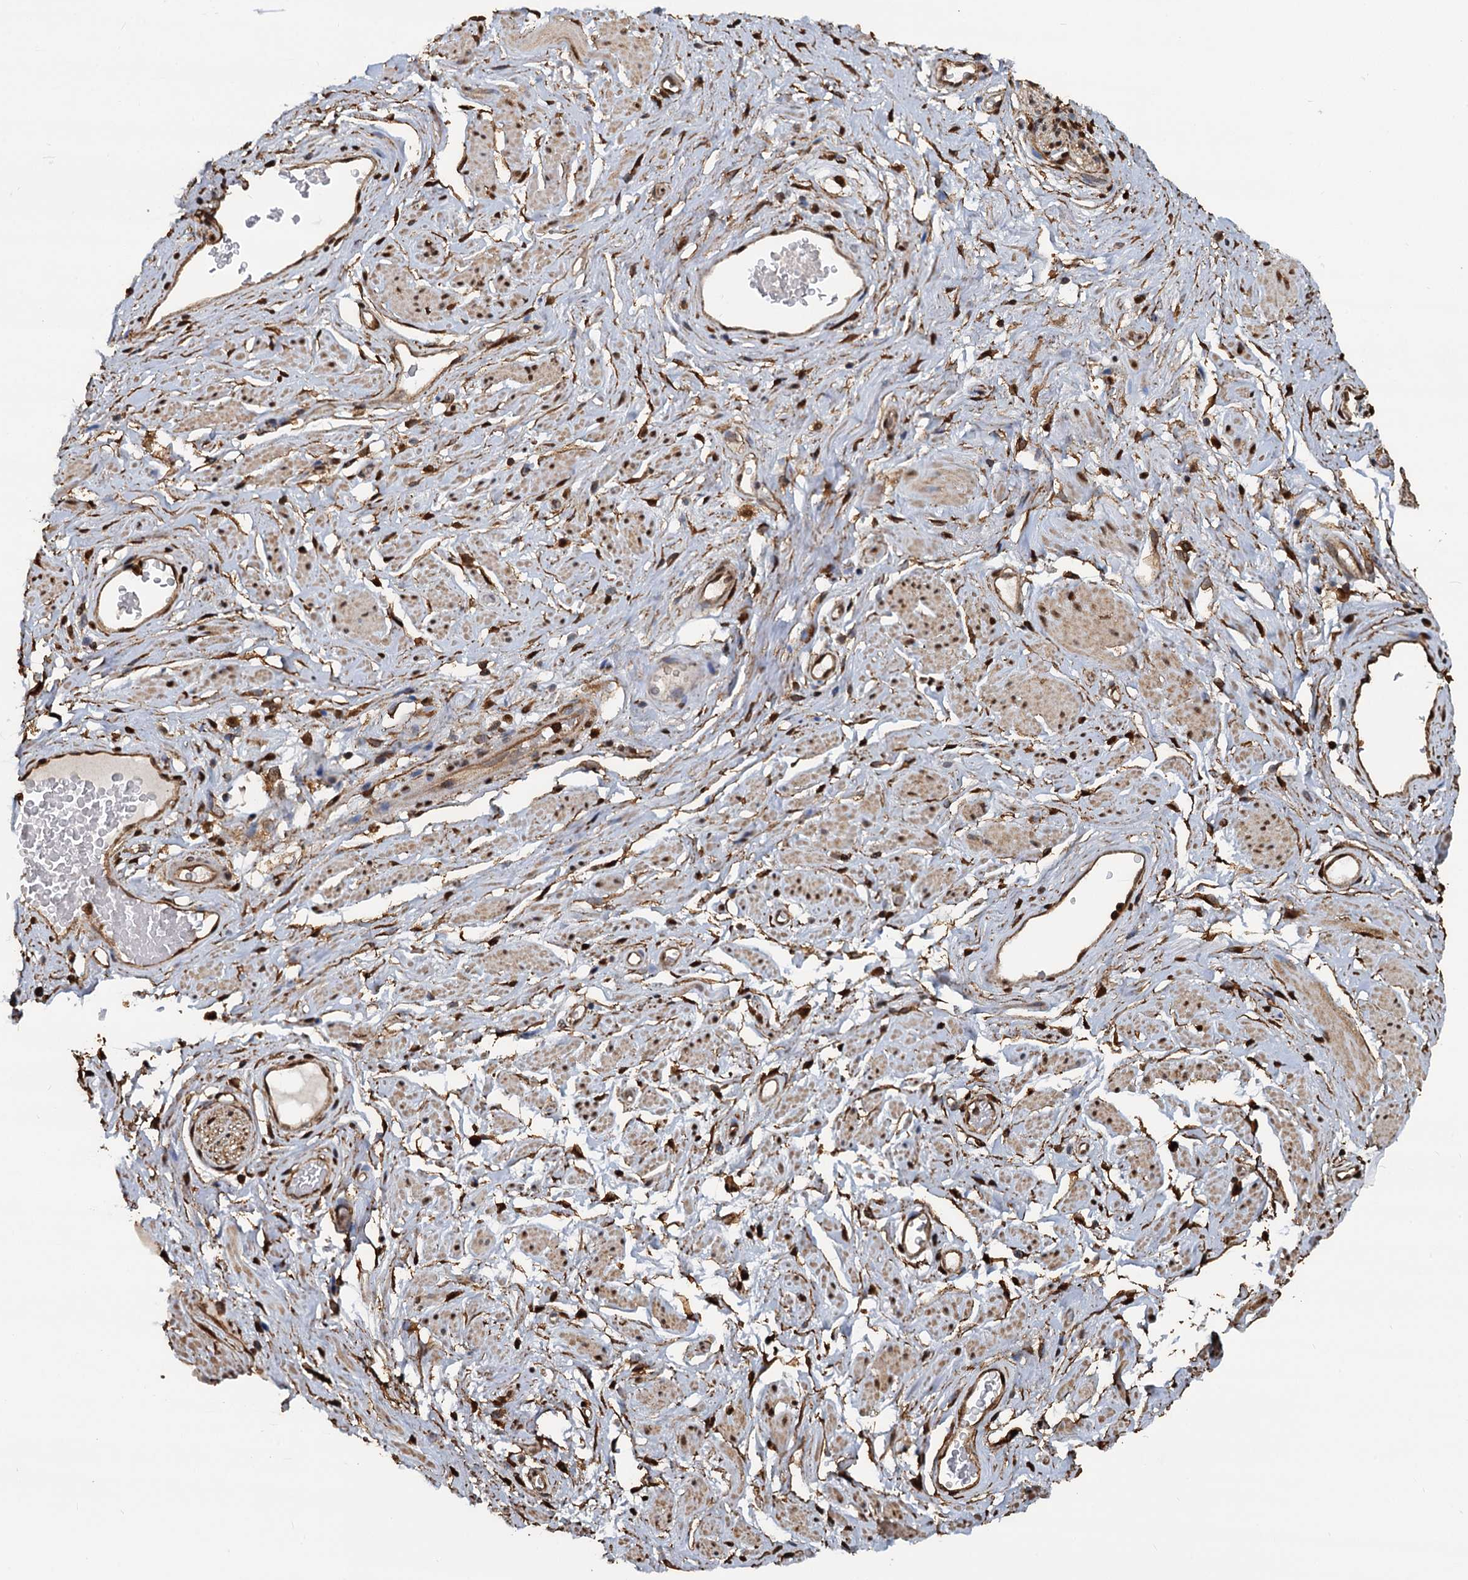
{"staining": {"intensity": "moderate", "quantity": ">75%", "location": "cytoplasmic/membranous"}, "tissue": "adipose tissue", "cell_type": "Adipocytes", "image_type": "normal", "snomed": [{"axis": "morphology", "description": "Normal tissue, NOS"}, {"axis": "morphology", "description": "Adenocarcinoma, NOS"}, {"axis": "topography", "description": "Rectum"}, {"axis": "topography", "description": "Vagina"}, {"axis": "topography", "description": "Peripheral nerve tissue"}], "caption": "Immunohistochemical staining of benign human adipose tissue exhibits >75% levels of moderate cytoplasmic/membranous protein staining in about >75% of adipocytes. (Stains: DAB in brown, nuclei in blue, Microscopy: brightfield microscopy at high magnification).", "gene": "S100A6", "patient": {"sex": "female", "age": 71}}